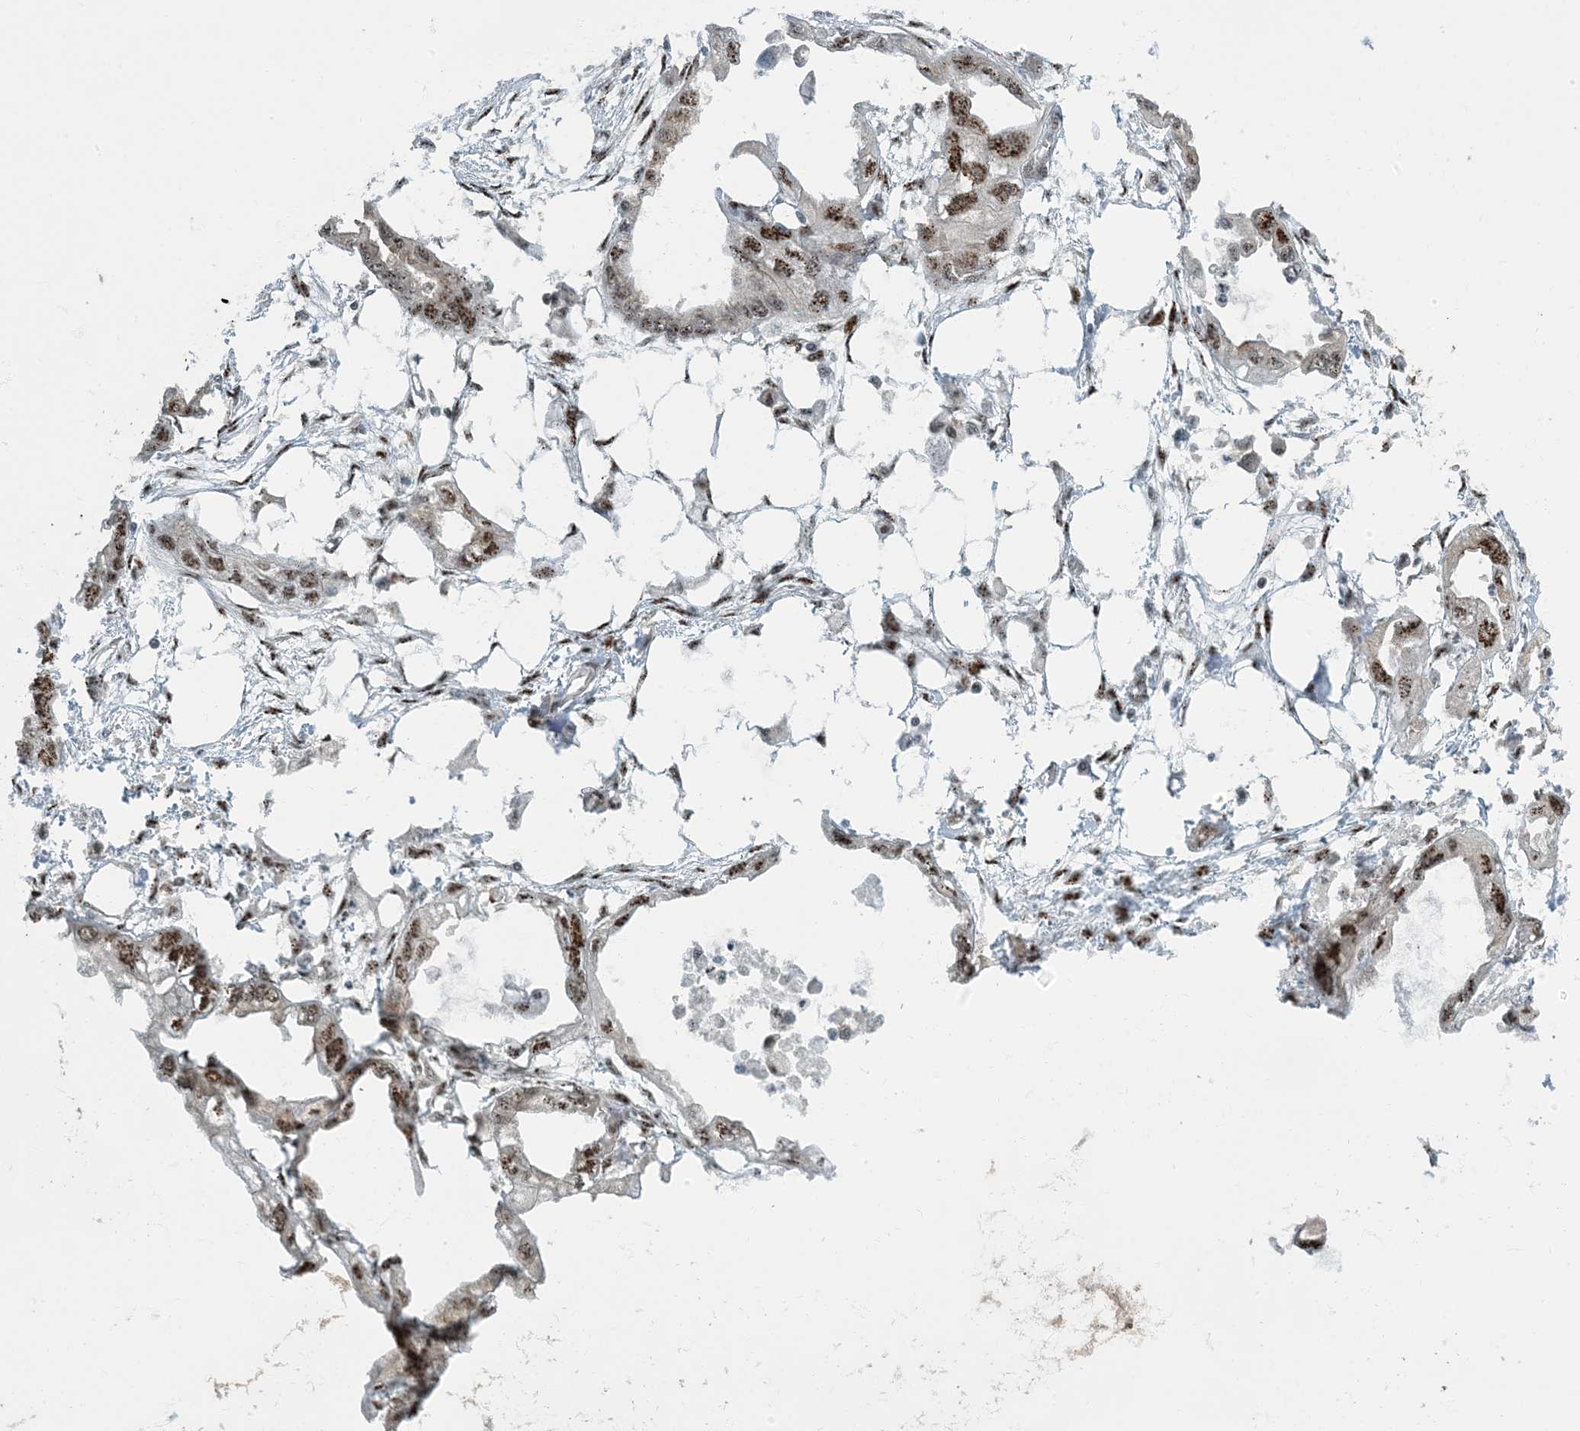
{"staining": {"intensity": "moderate", "quantity": ">75%", "location": "nuclear"}, "tissue": "endometrial cancer", "cell_type": "Tumor cells", "image_type": "cancer", "snomed": [{"axis": "morphology", "description": "Adenocarcinoma, NOS"}, {"axis": "morphology", "description": "Adenocarcinoma, metastatic, NOS"}, {"axis": "topography", "description": "Adipose tissue"}, {"axis": "topography", "description": "Endometrium"}], "caption": "Endometrial cancer stained with immunohistochemistry (IHC) exhibits moderate nuclear positivity in about >75% of tumor cells.", "gene": "MBD1", "patient": {"sex": "female", "age": 67}}